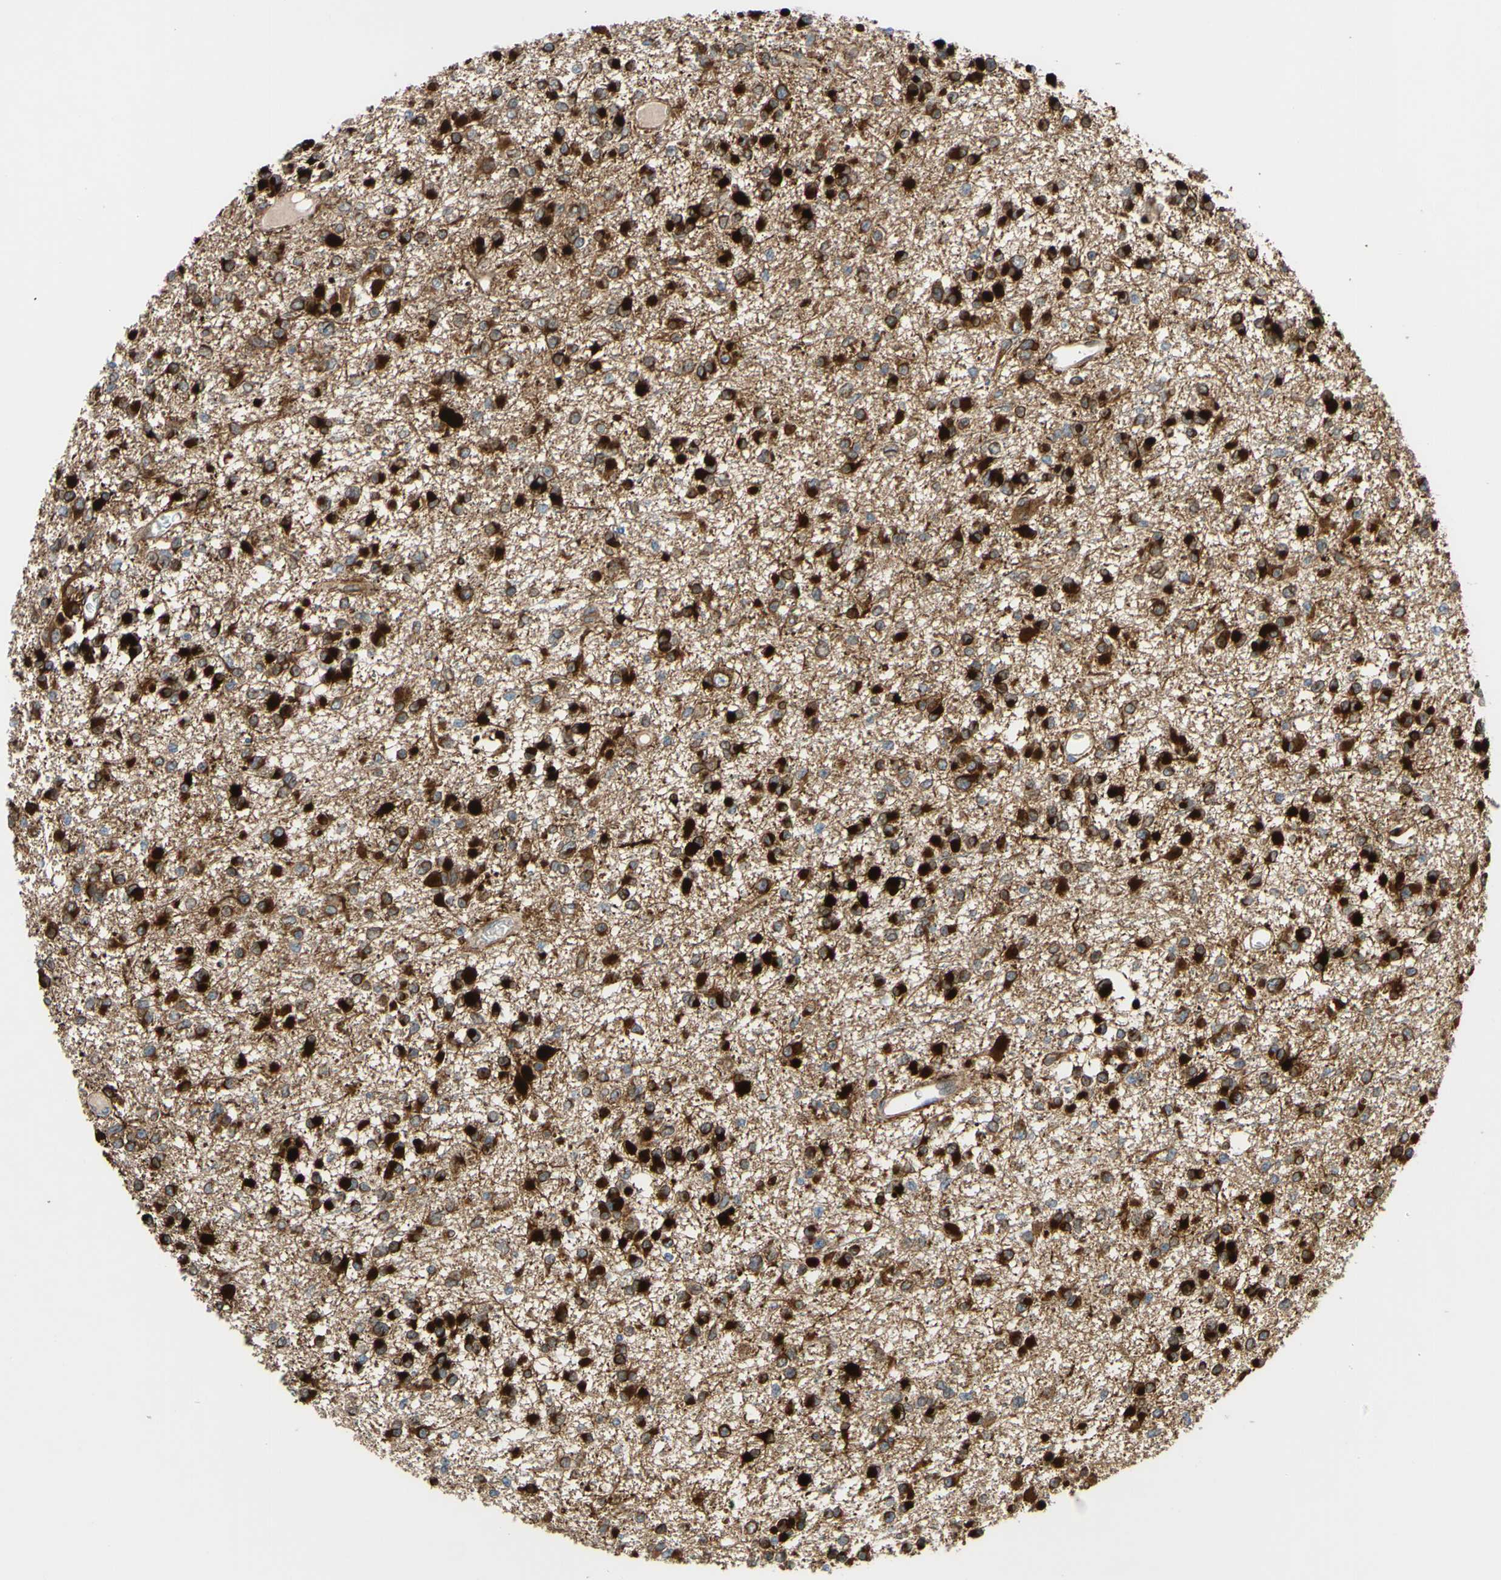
{"staining": {"intensity": "strong", "quantity": ">75%", "location": "cytoplasmic/membranous"}, "tissue": "glioma", "cell_type": "Tumor cells", "image_type": "cancer", "snomed": [{"axis": "morphology", "description": "Glioma, malignant, Low grade"}, {"axis": "topography", "description": "Brain"}], "caption": "The image reveals immunohistochemical staining of malignant glioma (low-grade). There is strong cytoplasmic/membranous positivity is appreciated in approximately >75% of tumor cells.", "gene": "PRAF2", "patient": {"sex": "female", "age": 22}}